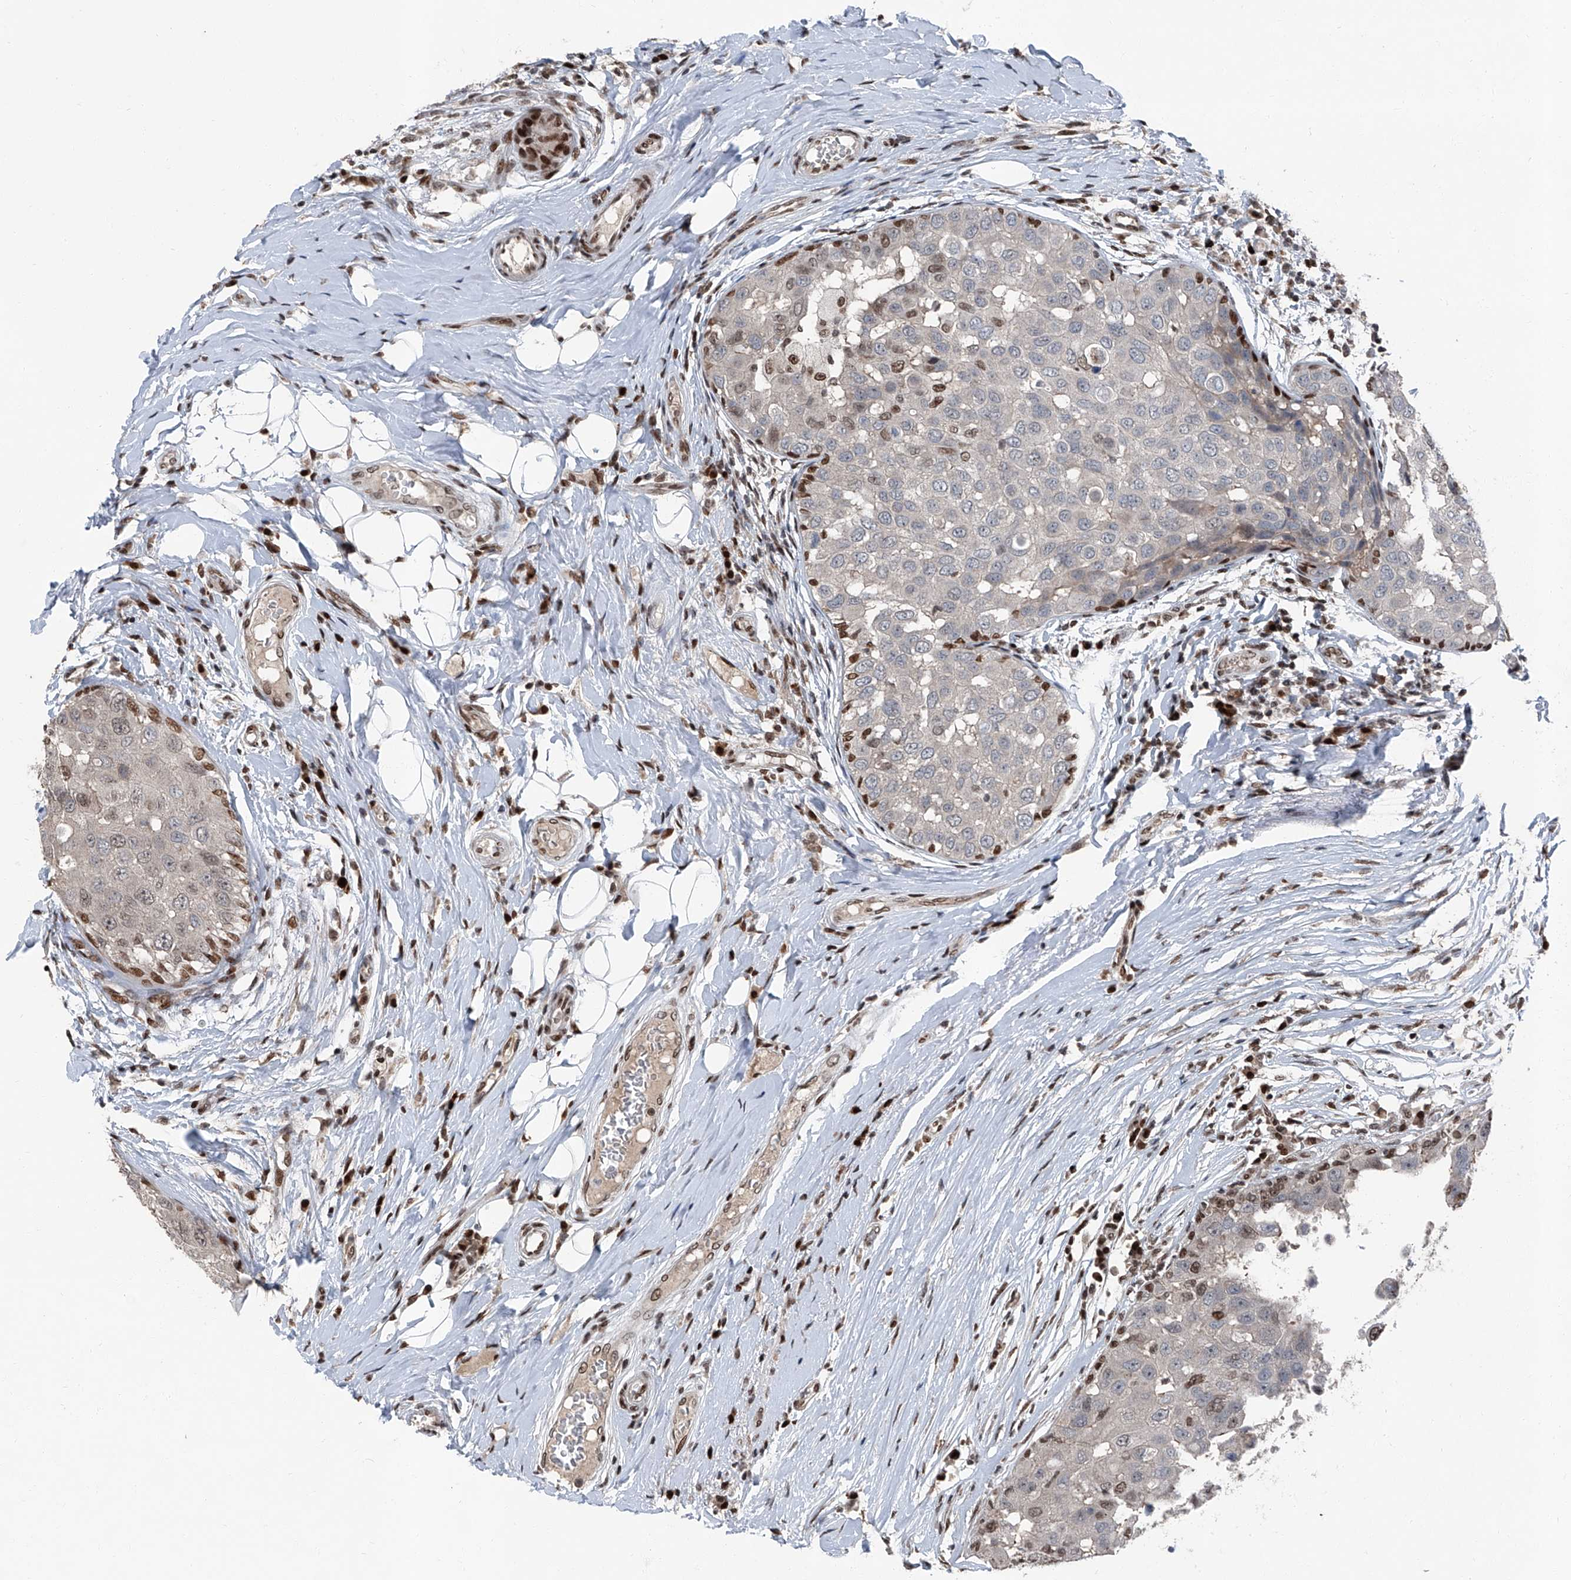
{"staining": {"intensity": "moderate", "quantity": "<25%", "location": "nuclear"}, "tissue": "breast cancer", "cell_type": "Tumor cells", "image_type": "cancer", "snomed": [{"axis": "morphology", "description": "Duct carcinoma"}, {"axis": "topography", "description": "Breast"}], "caption": "Tumor cells exhibit low levels of moderate nuclear staining in approximately <25% of cells in breast cancer.", "gene": "BMI1", "patient": {"sex": "female", "age": 27}}